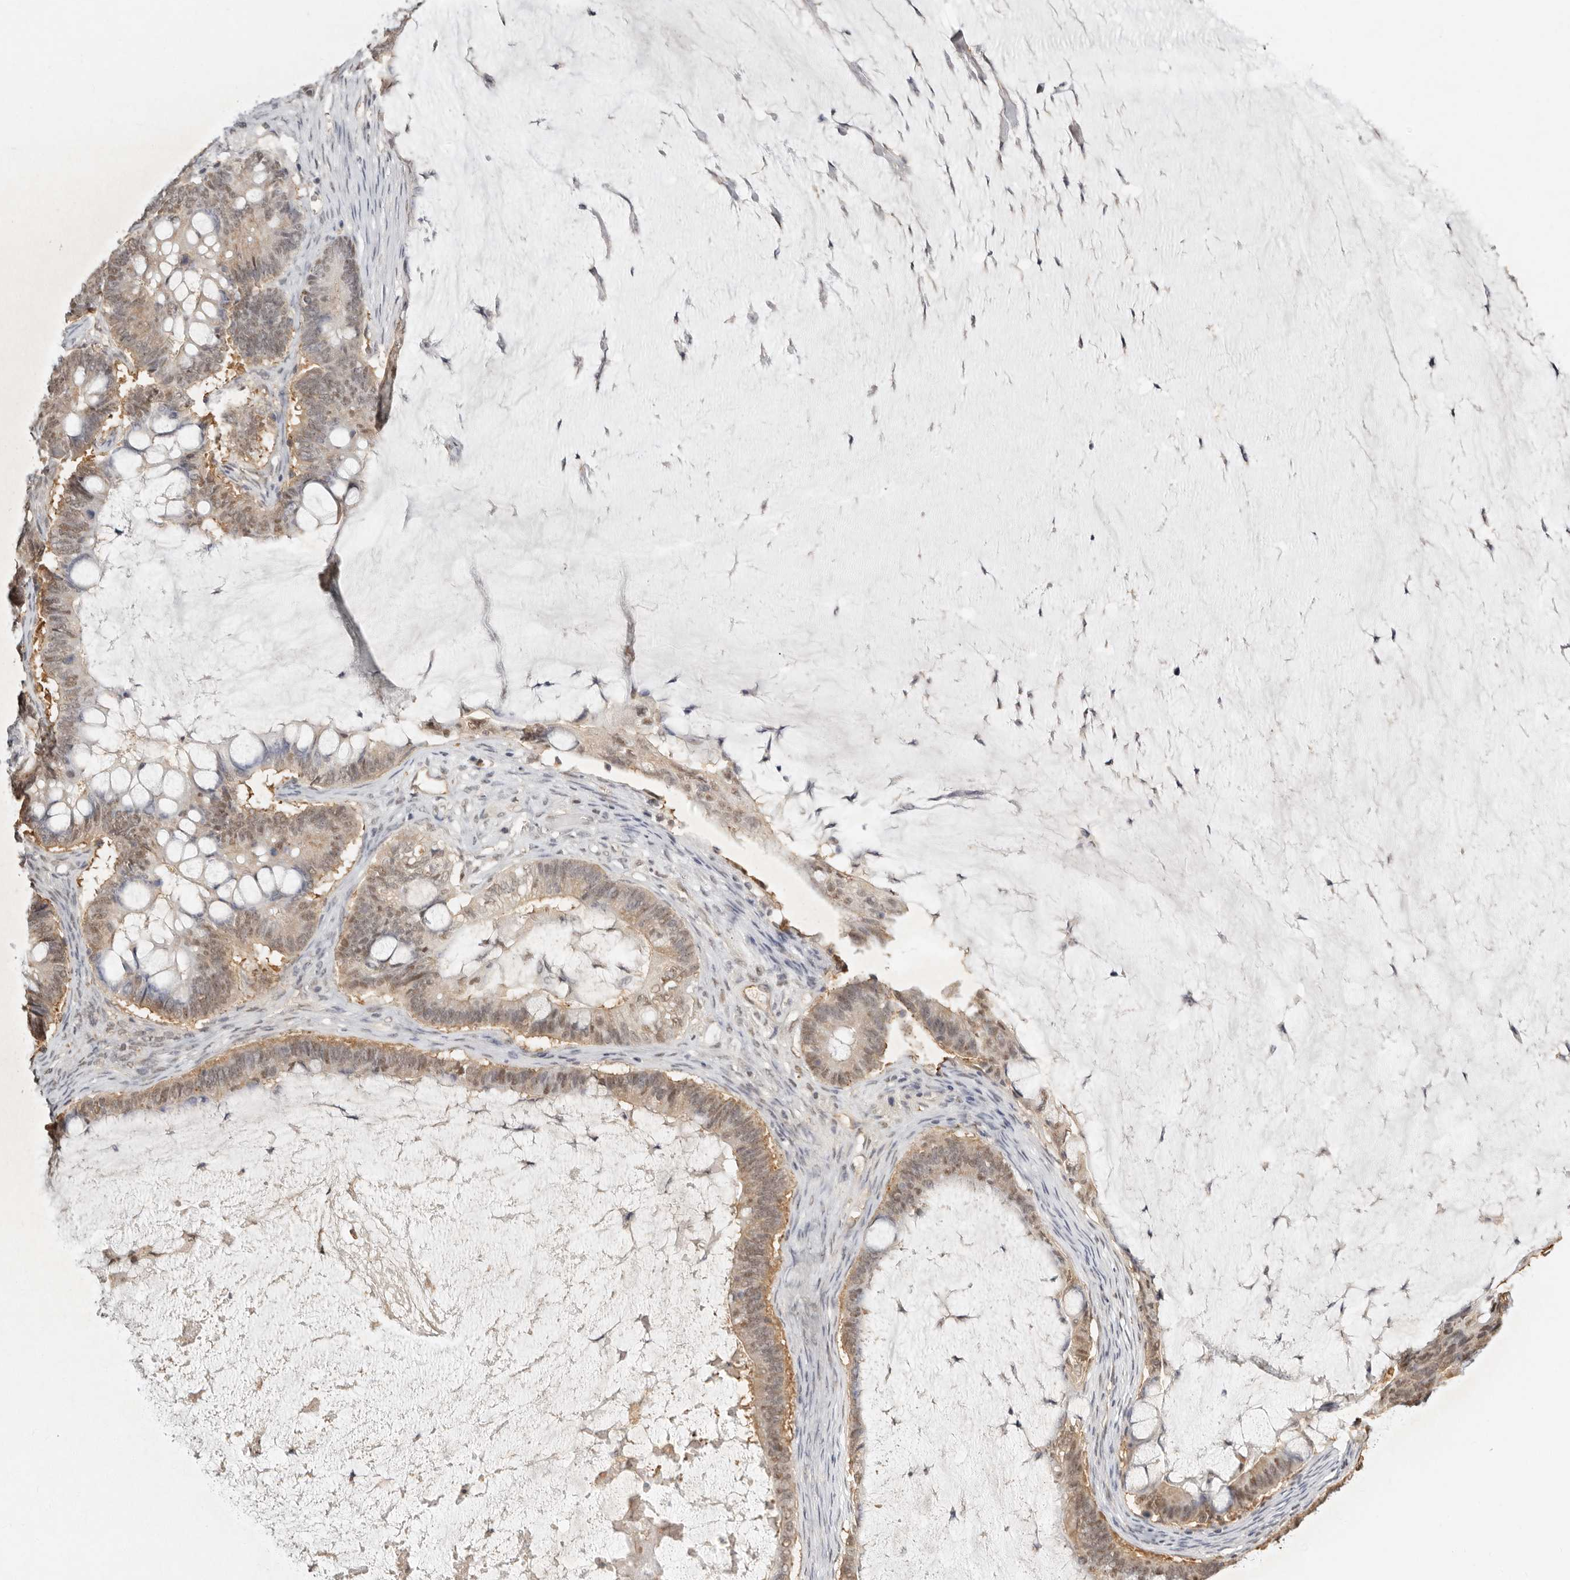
{"staining": {"intensity": "weak", "quantity": ">75%", "location": "cytoplasmic/membranous,nuclear"}, "tissue": "ovarian cancer", "cell_type": "Tumor cells", "image_type": "cancer", "snomed": [{"axis": "morphology", "description": "Cystadenocarcinoma, mucinous, NOS"}, {"axis": "topography", "description": "Ovary"}], "caption": "A high-resolution micrograph shows immunohistochemistry staining of mucinous cystadenocarcinoma (ovarian), which demonstrates weak cytoplasmic/membranous and nuclear positivity in about >75% of tumor cells.", "gene": "PSMA5", "patient": {"sex": "female", "age": 61}}